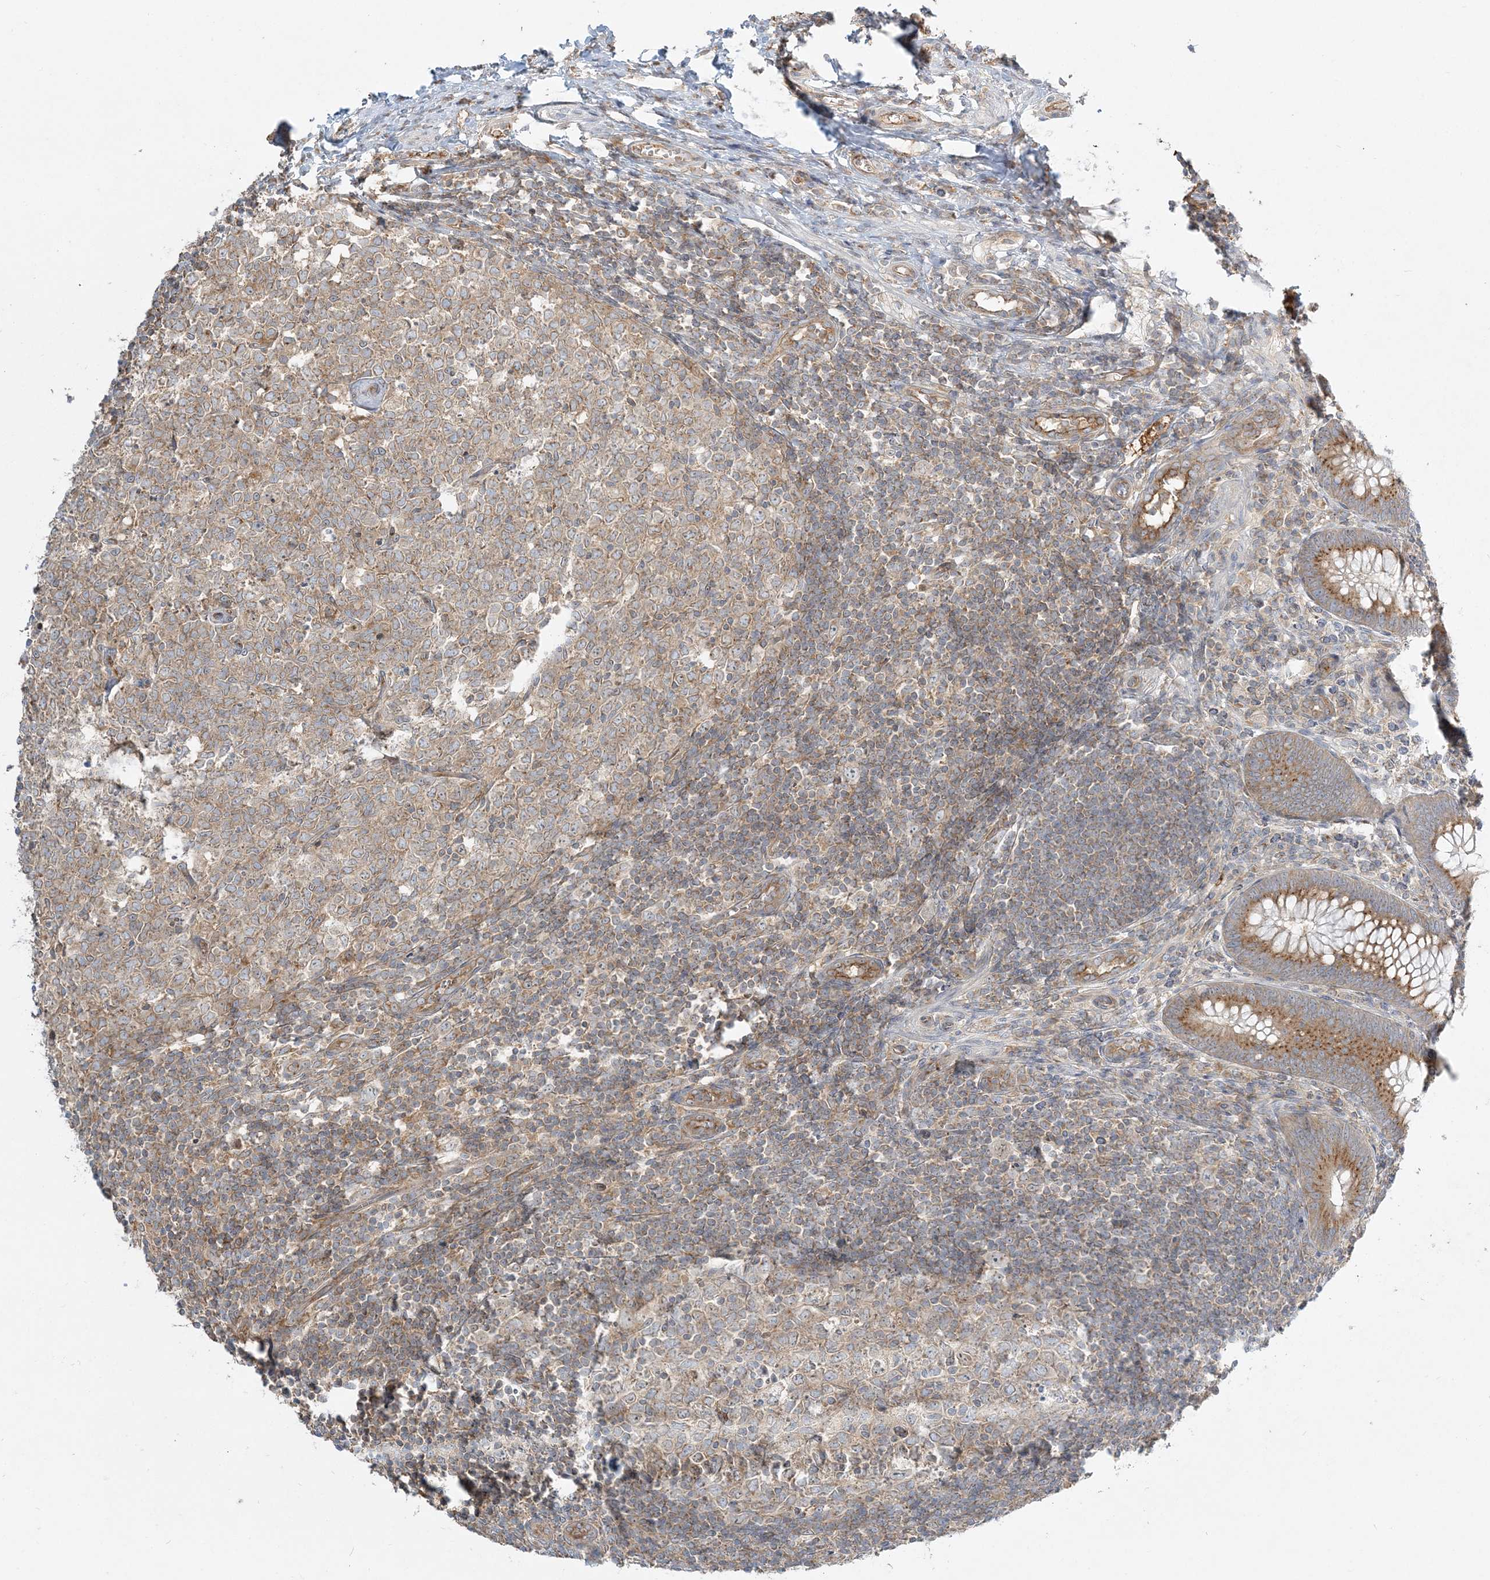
{"staining": {"intensity": "moderate", "quantity": ">75%", "location": "cytoplasmic/membranous"}, "tissue": "appendix", "cell_type": "Glandular cells", "image_type": "normal", "snomed": [{"axis": "morphology", "description": "Normal tissue, NOS"}, {"axis": "topography", "description": "Appendix"}], "caption": "Appendix stained with DAB (3,3'-diaminobenzidine) immunohistochemistry (IHC) exhibits medium levels of moderate cytoplasmic/membranous positivity in approximately >75% of glandular cells.", "gene": "AP1AR", "patient": {"sex": "male", "age": 14}}